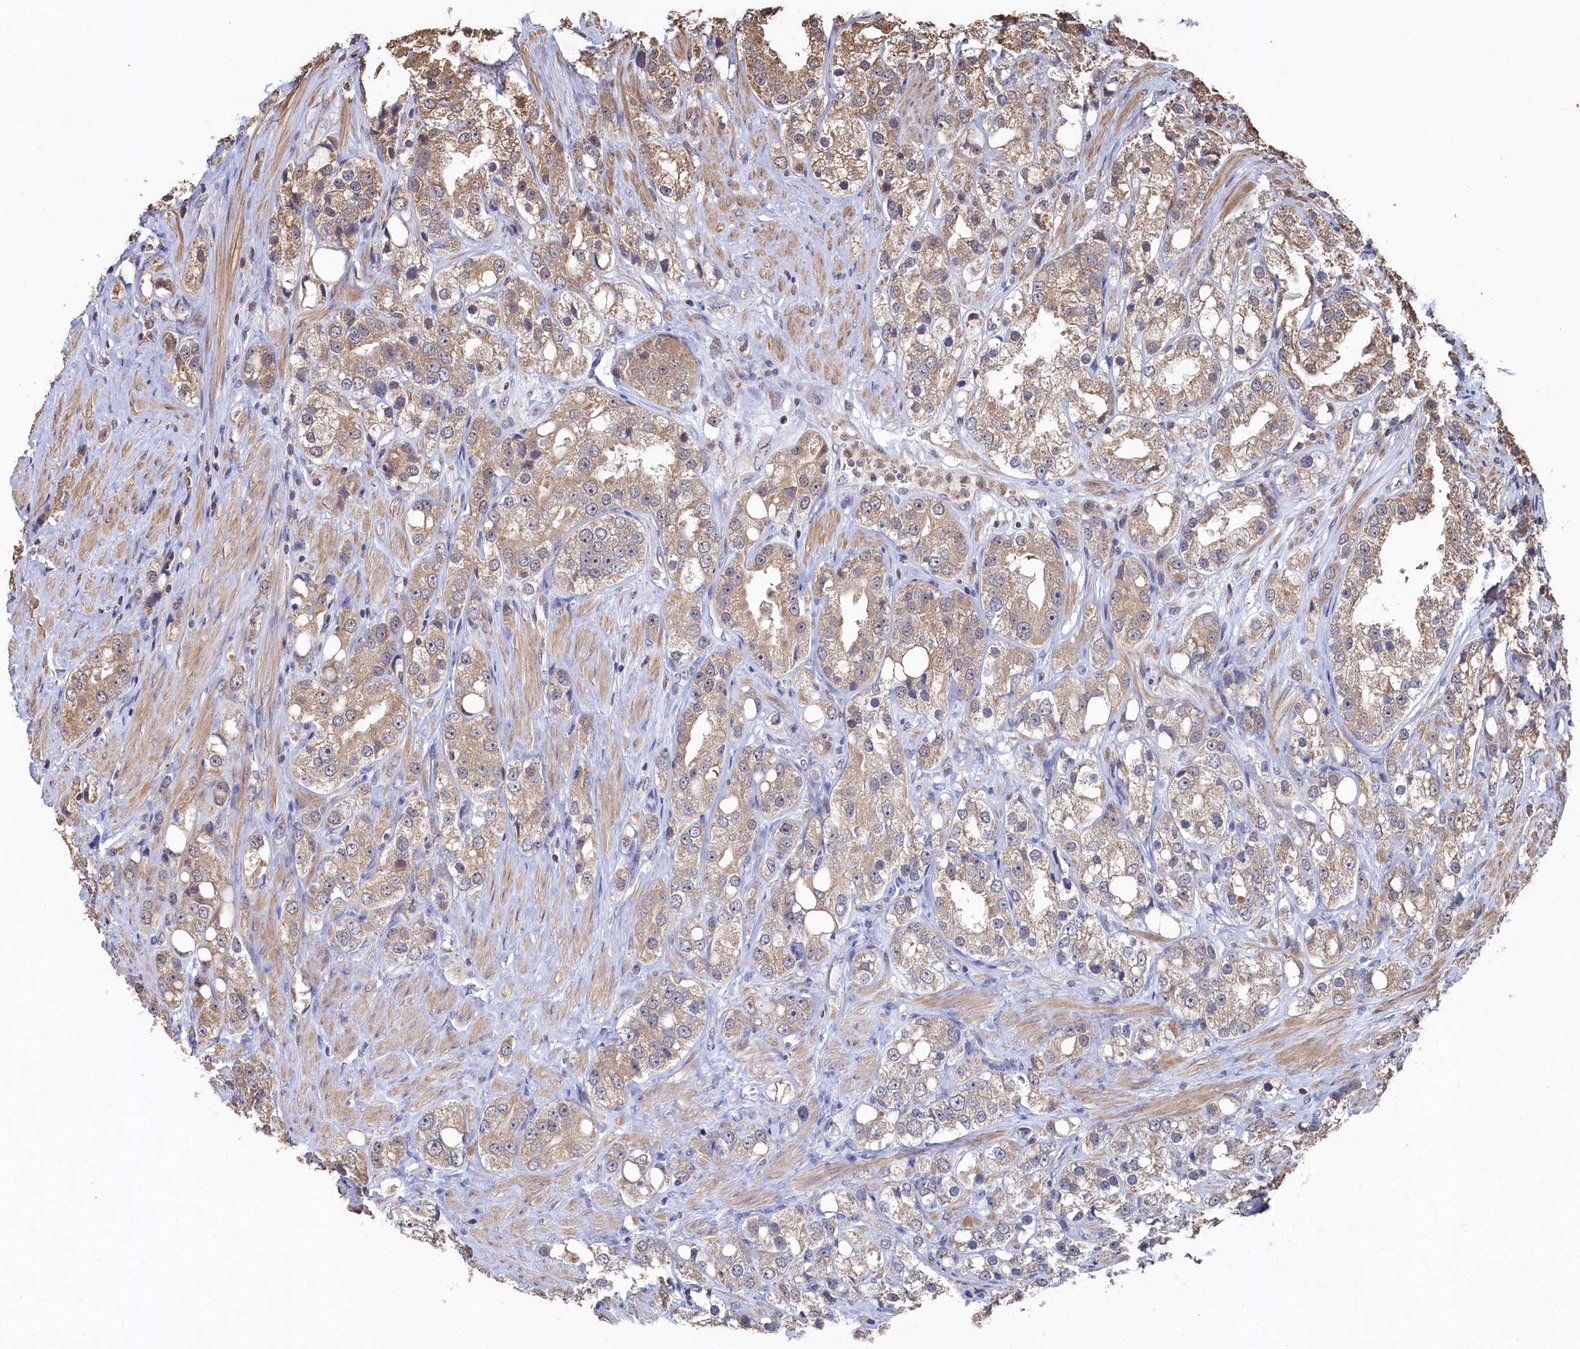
{"staining": {"intensity": "weak", "quantity": "25%-75%", "location": "cytoplasmic/membranous"}, "tissue": "prostate cancer", "cell_type": "Tumor cells", "image_type": "cancer", "snomed": [{"axis": "morphology", "description": "Adenocarcinoma, NOS"}, {"axis": "topography", "description": "Prostate"}], "caption": "Prostate cancer (adenocarcinoma) stained for a protein exhibits weak cytoplasmic/membranous positivity in tumor cells. The protein of interest is shown in brown color, while the nuclei are stained blue.", "gene": "PIGN", "patient": {"sex": "male", "age": 79}}